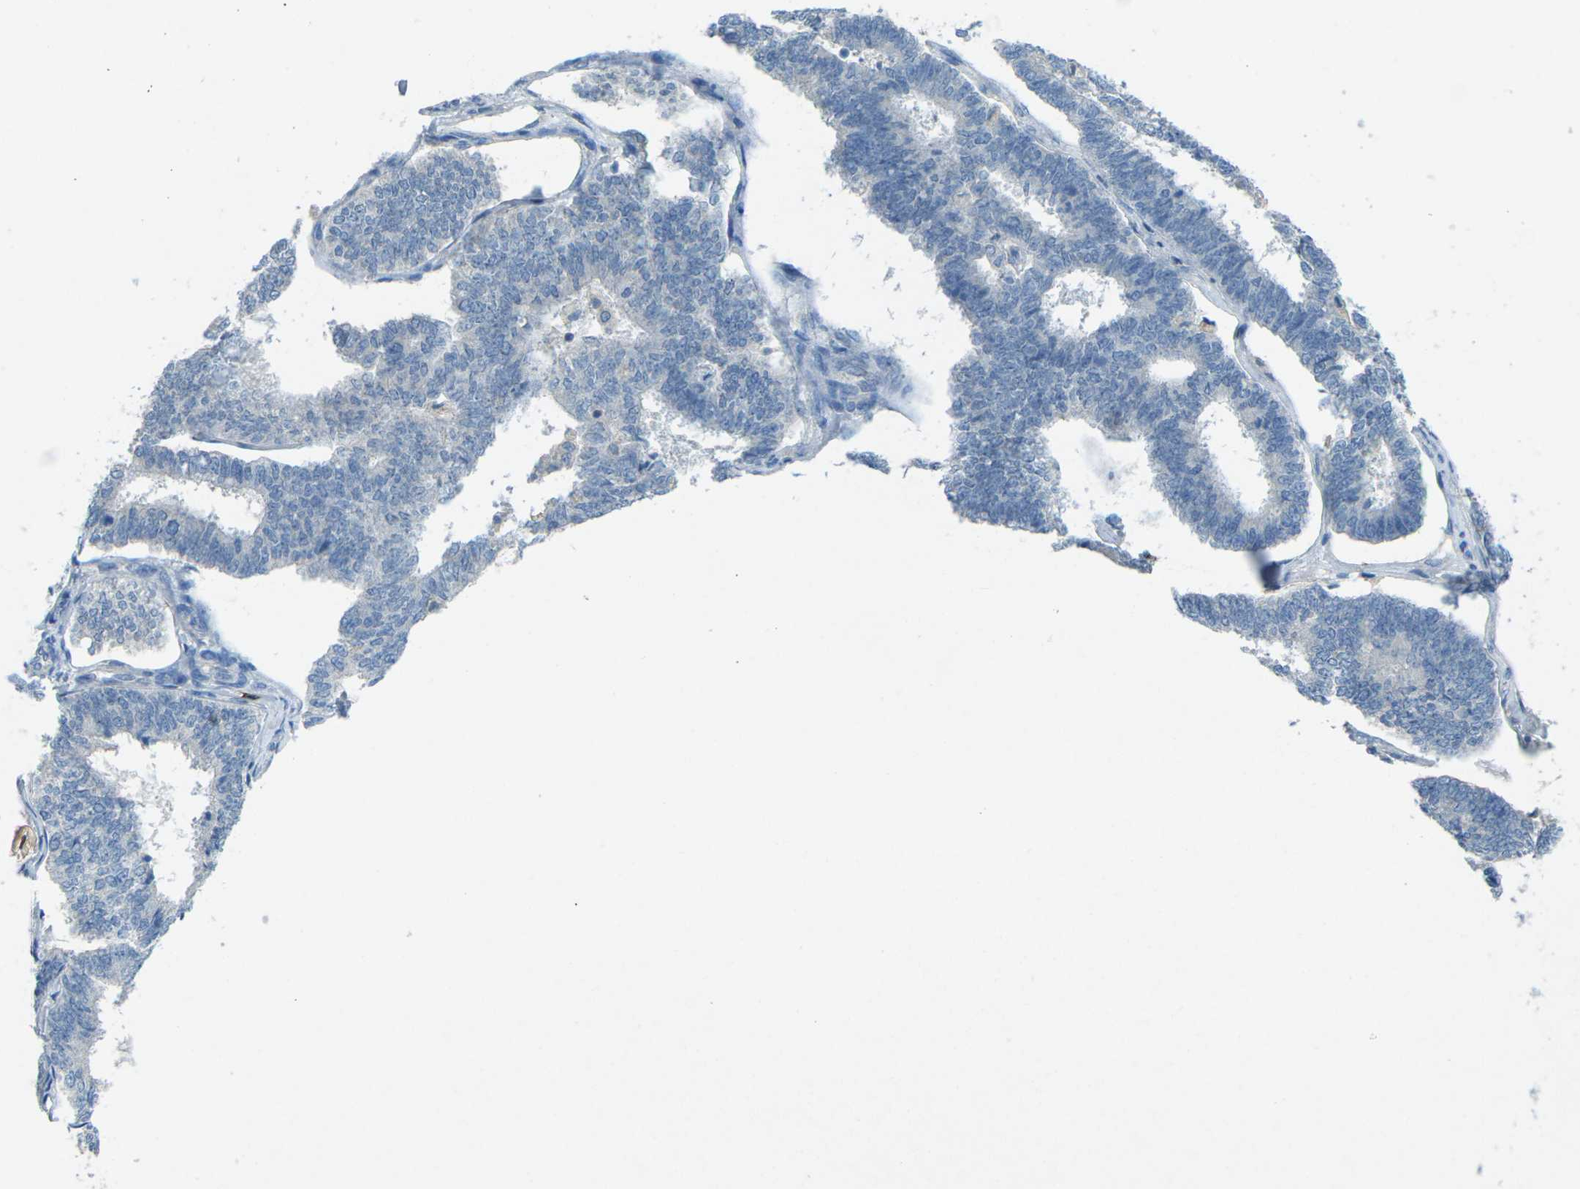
{"staining": {"intensity": "negative", "quantity": "none", "location": "none"}, "tissue": "endometrial cancer", "cell_type": "Tumor cells", "image_type": "cancer", "snomed": [{"axis": "morphology", "description": "Adenocarcinoma, NOS"}, {"axis": "topography", "description": "Endometrium"}], "caption": "A histopathology image of endometrial adenocarcinoma stained for a protein demonstrates no brown staining in tumor cells.", "gene": "CD19", "patient": {"sex": "female", "age": 70}}